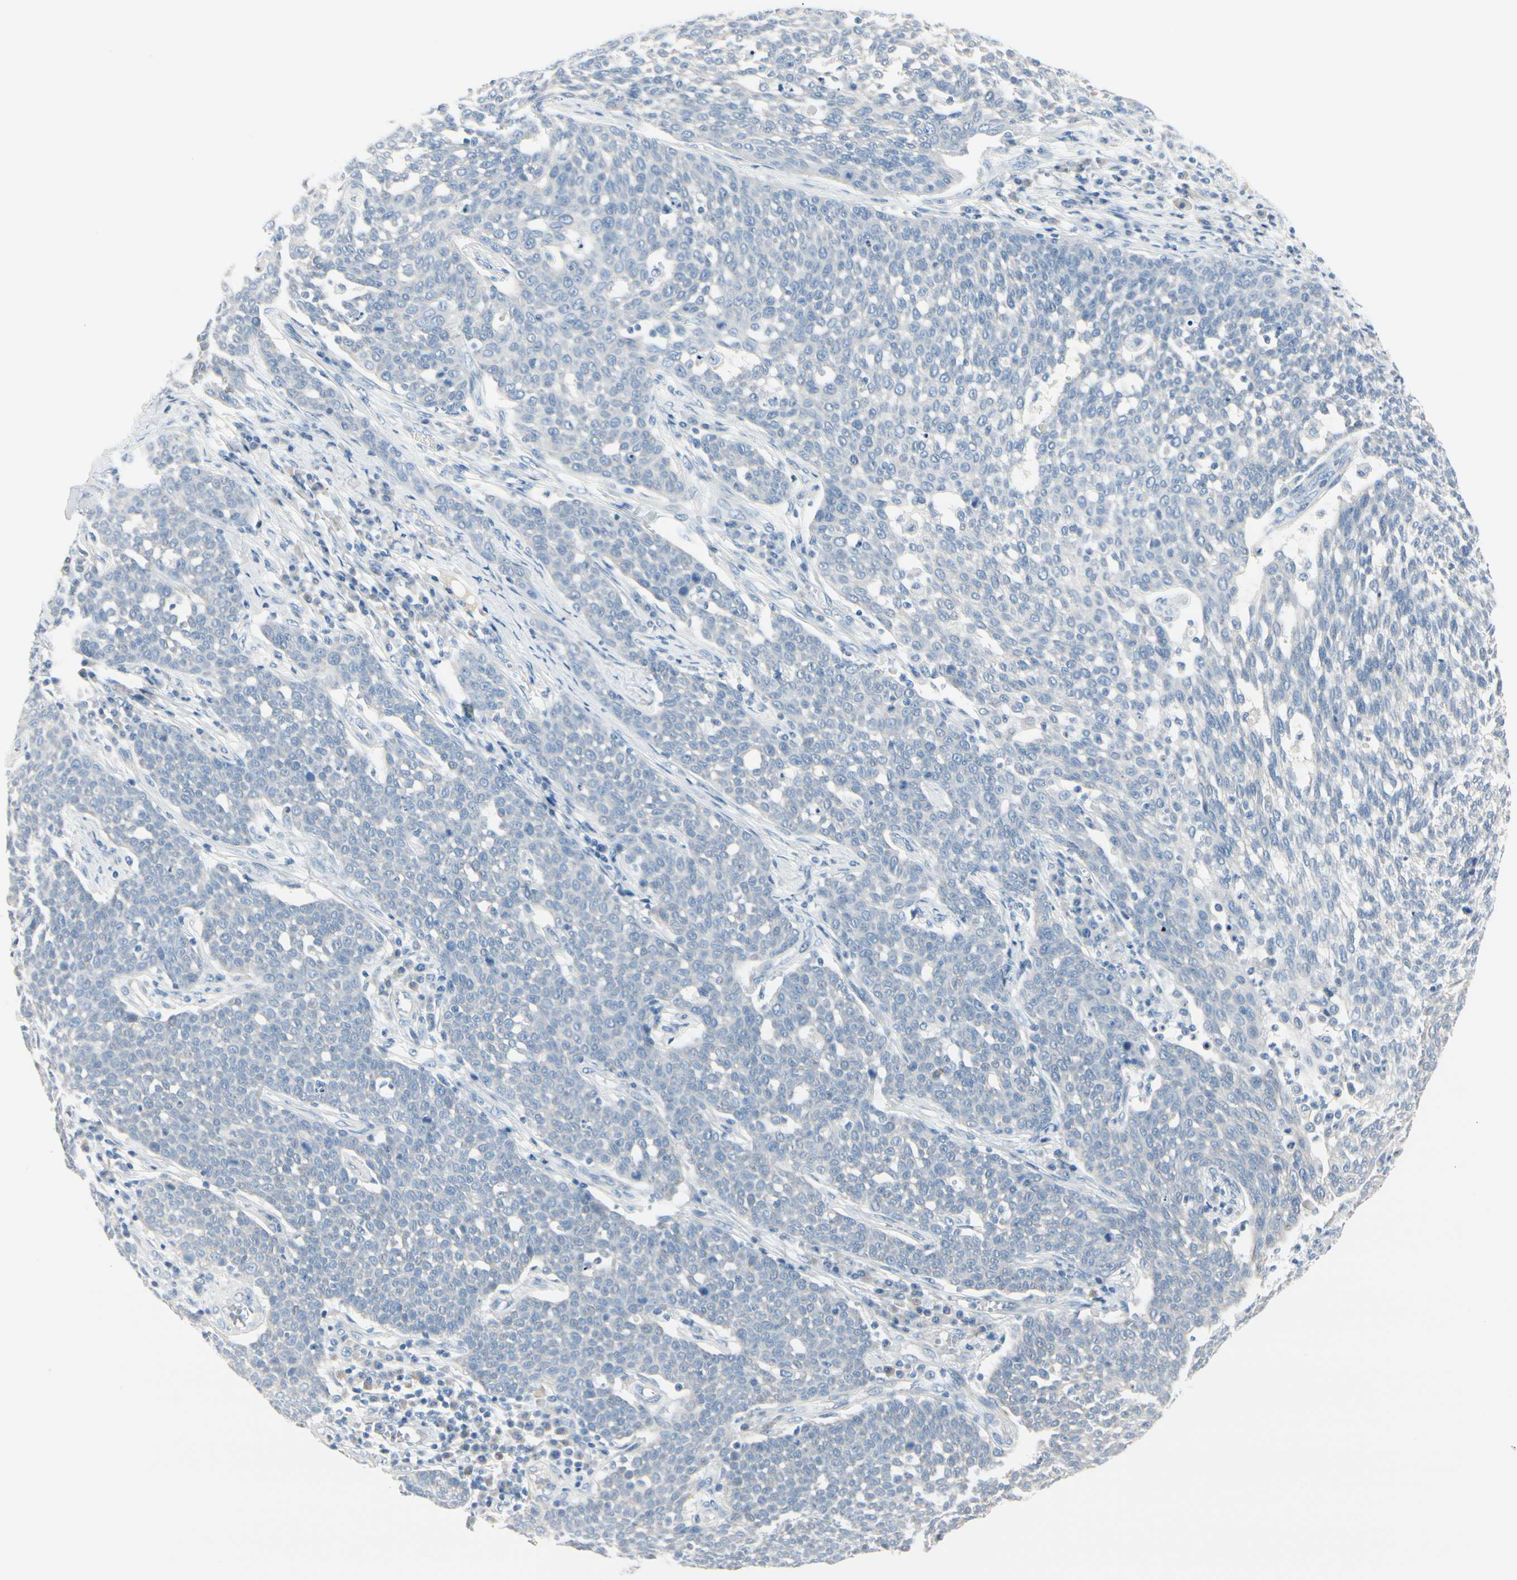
{"staining": {"intensity": "negative", "quantity": "none", "location": "none"}, "tissue": "cervical cancer", "cell_type": "Tumor cells", "image_type": "cancer", "snomed": [{"axis": "morphology", "description": "Squamous cell carcinoma, NOS"}, {"axis": "topography", "description": "Cervix"}], "caption": "Tumor cells show no significant protein positivity in cervical cancer.", "gene": "CDHR5", "patient": {"sex": "female", "age": 34}}